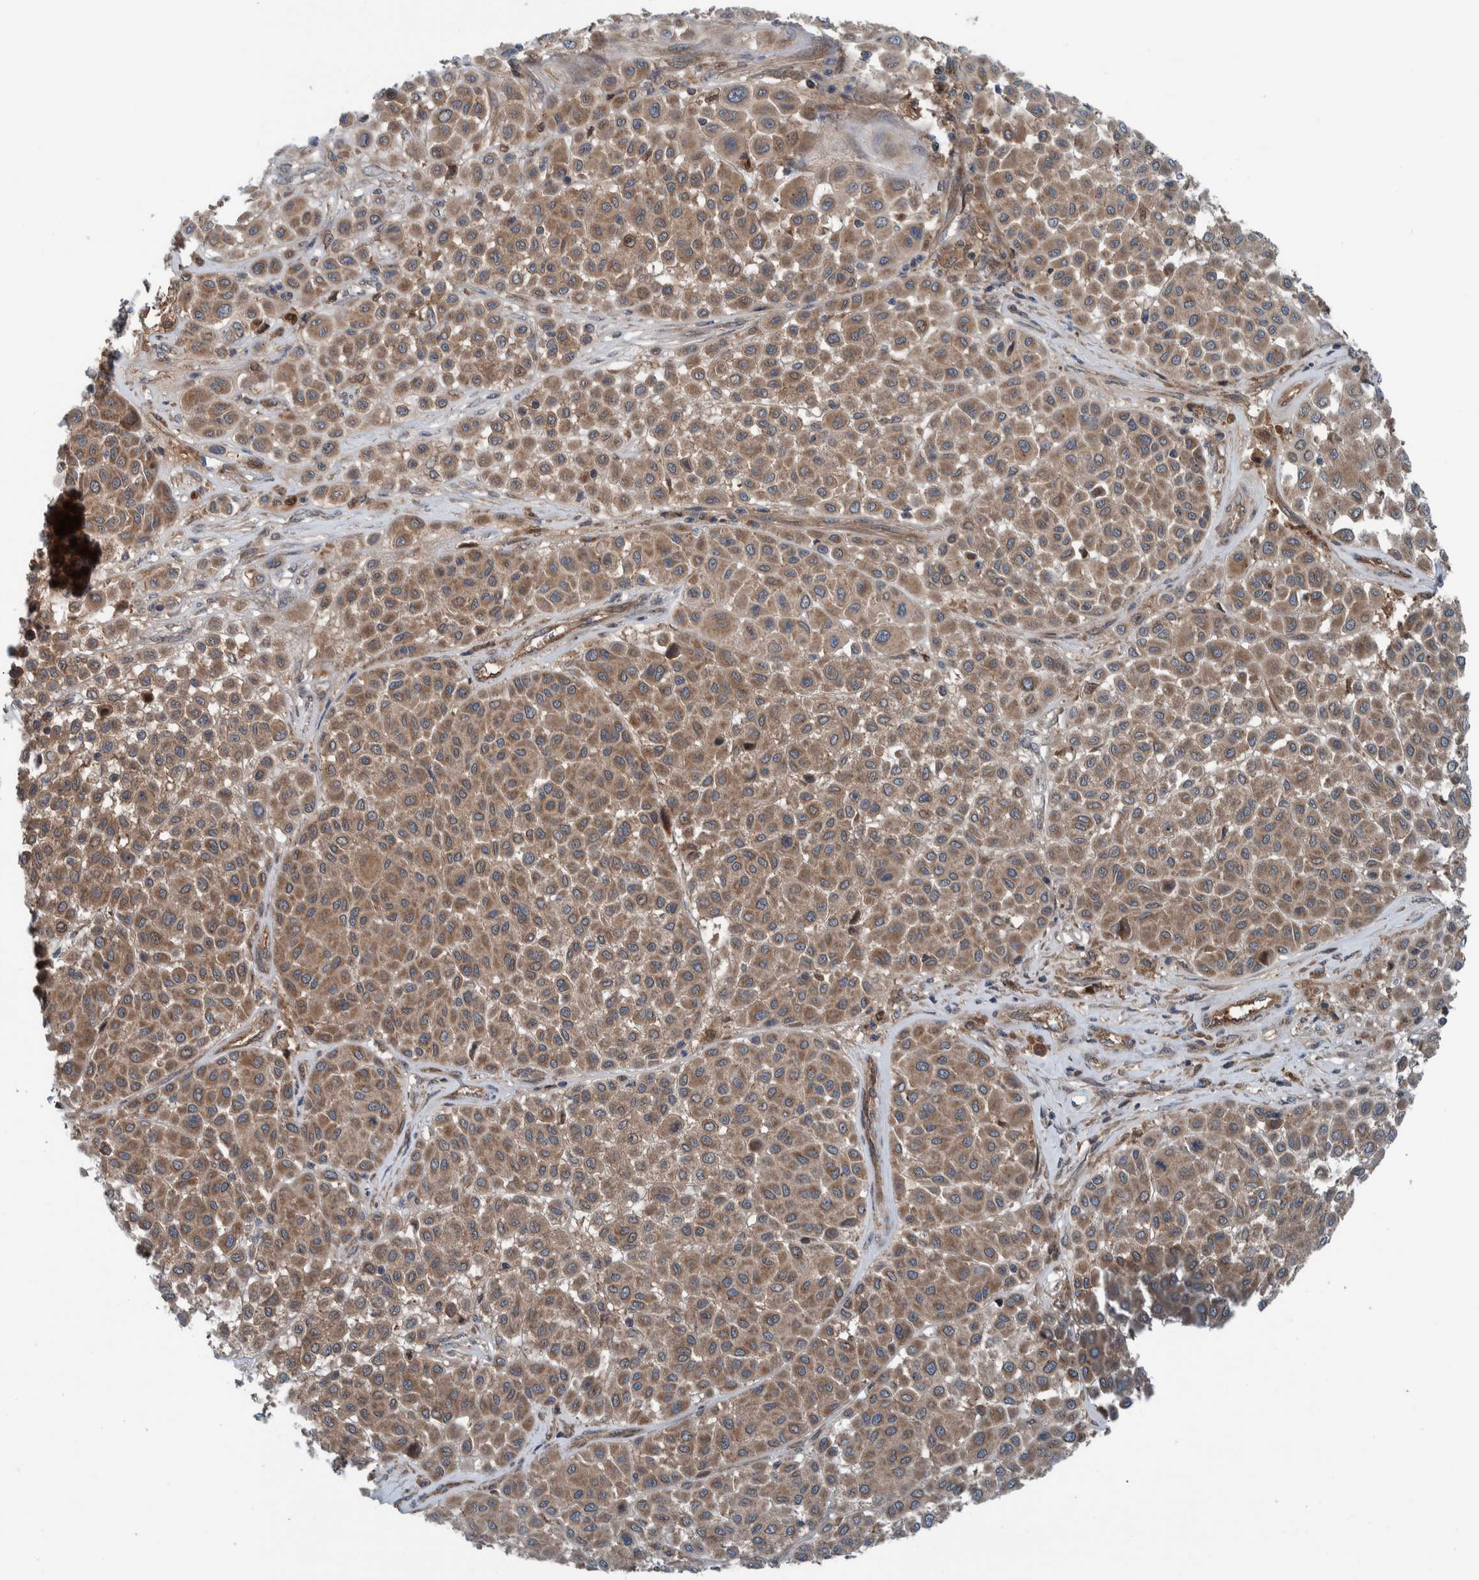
{"staining": {"intensity": "moderate", "quantity": ">75%", "location": "cytoplasmic/membranous"}, "tissue": "melanoma", "cell_type": "Tumor cells", "image_type": "cancer", "snomed": [{"axis": "morphology", "description": "Malignant melanoma, Metastatic site"}, {"axis": "topography", "description": "Soft tissue"}], "caption": "A high-resolution photomicrograph shows immunohistochemistry staining of malignant melanoma (metastatic site), which exhibits moderate cytoplasmic/membranous staining in approximately >75% of tumor cells.", "gene": "CUEDC1", "patient": {"sex": "male", "age": 41}}